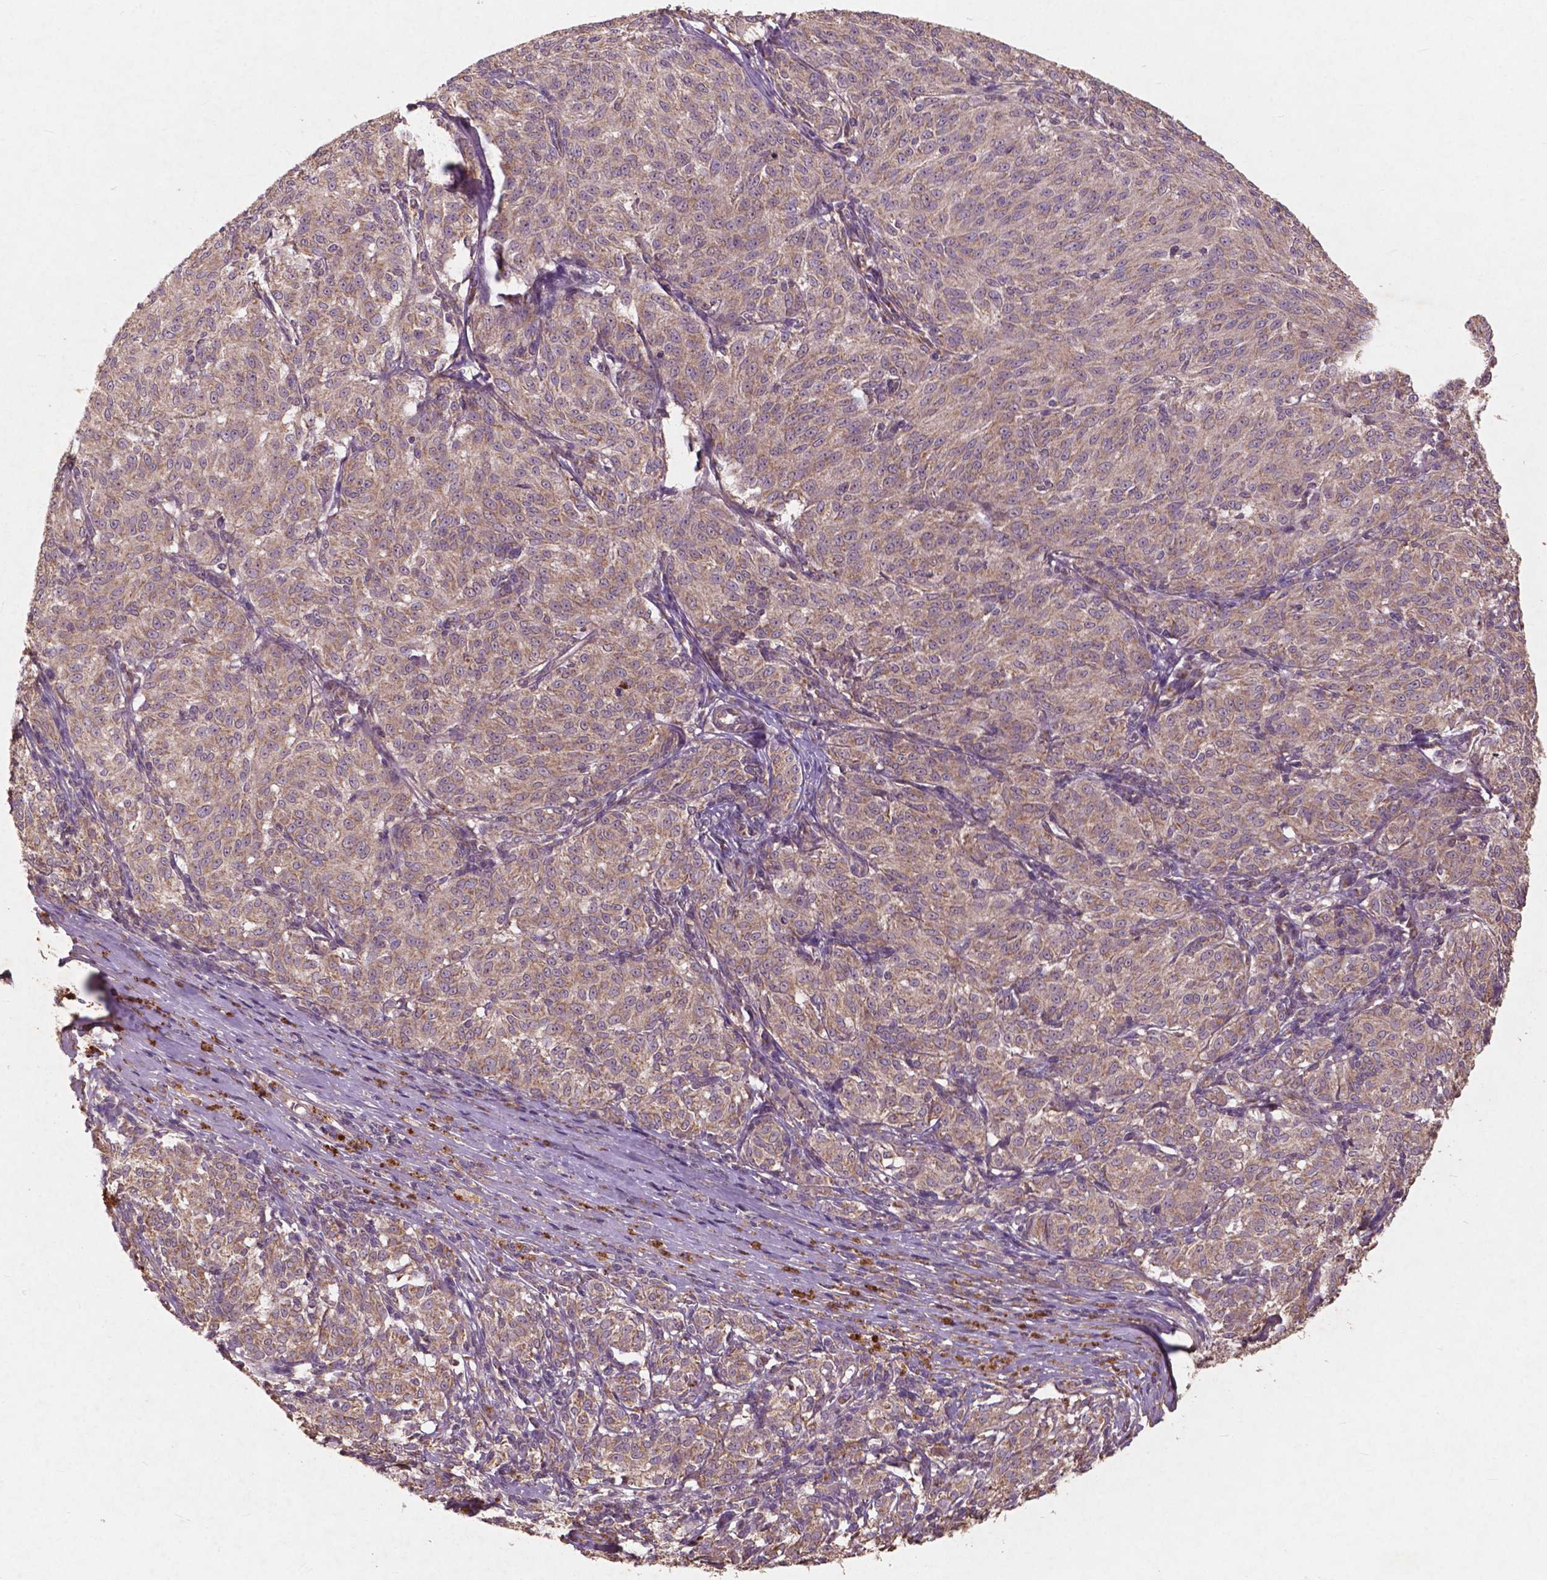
{"staining": {"intensity": "weak", "quantity": ">75%", "location": "cytoplasmic/membranous"}, "tissue": "melanoma", "cell_type": "Tumor cells", "image_type": "cancer", "snomed": [{"axis": "morphology", "description": "Malignant melanoma, NOS"}, {"axis": "topography", "description": "Skin"}], "caption": "Immunohistochemical staining of human melanoma reveals low levels of weak cytoplasmic/membranous staining in about >75% of tumor cells.", "gene": "ST6GALNAC5", "patient": {"sex": "female", "age": 72}}